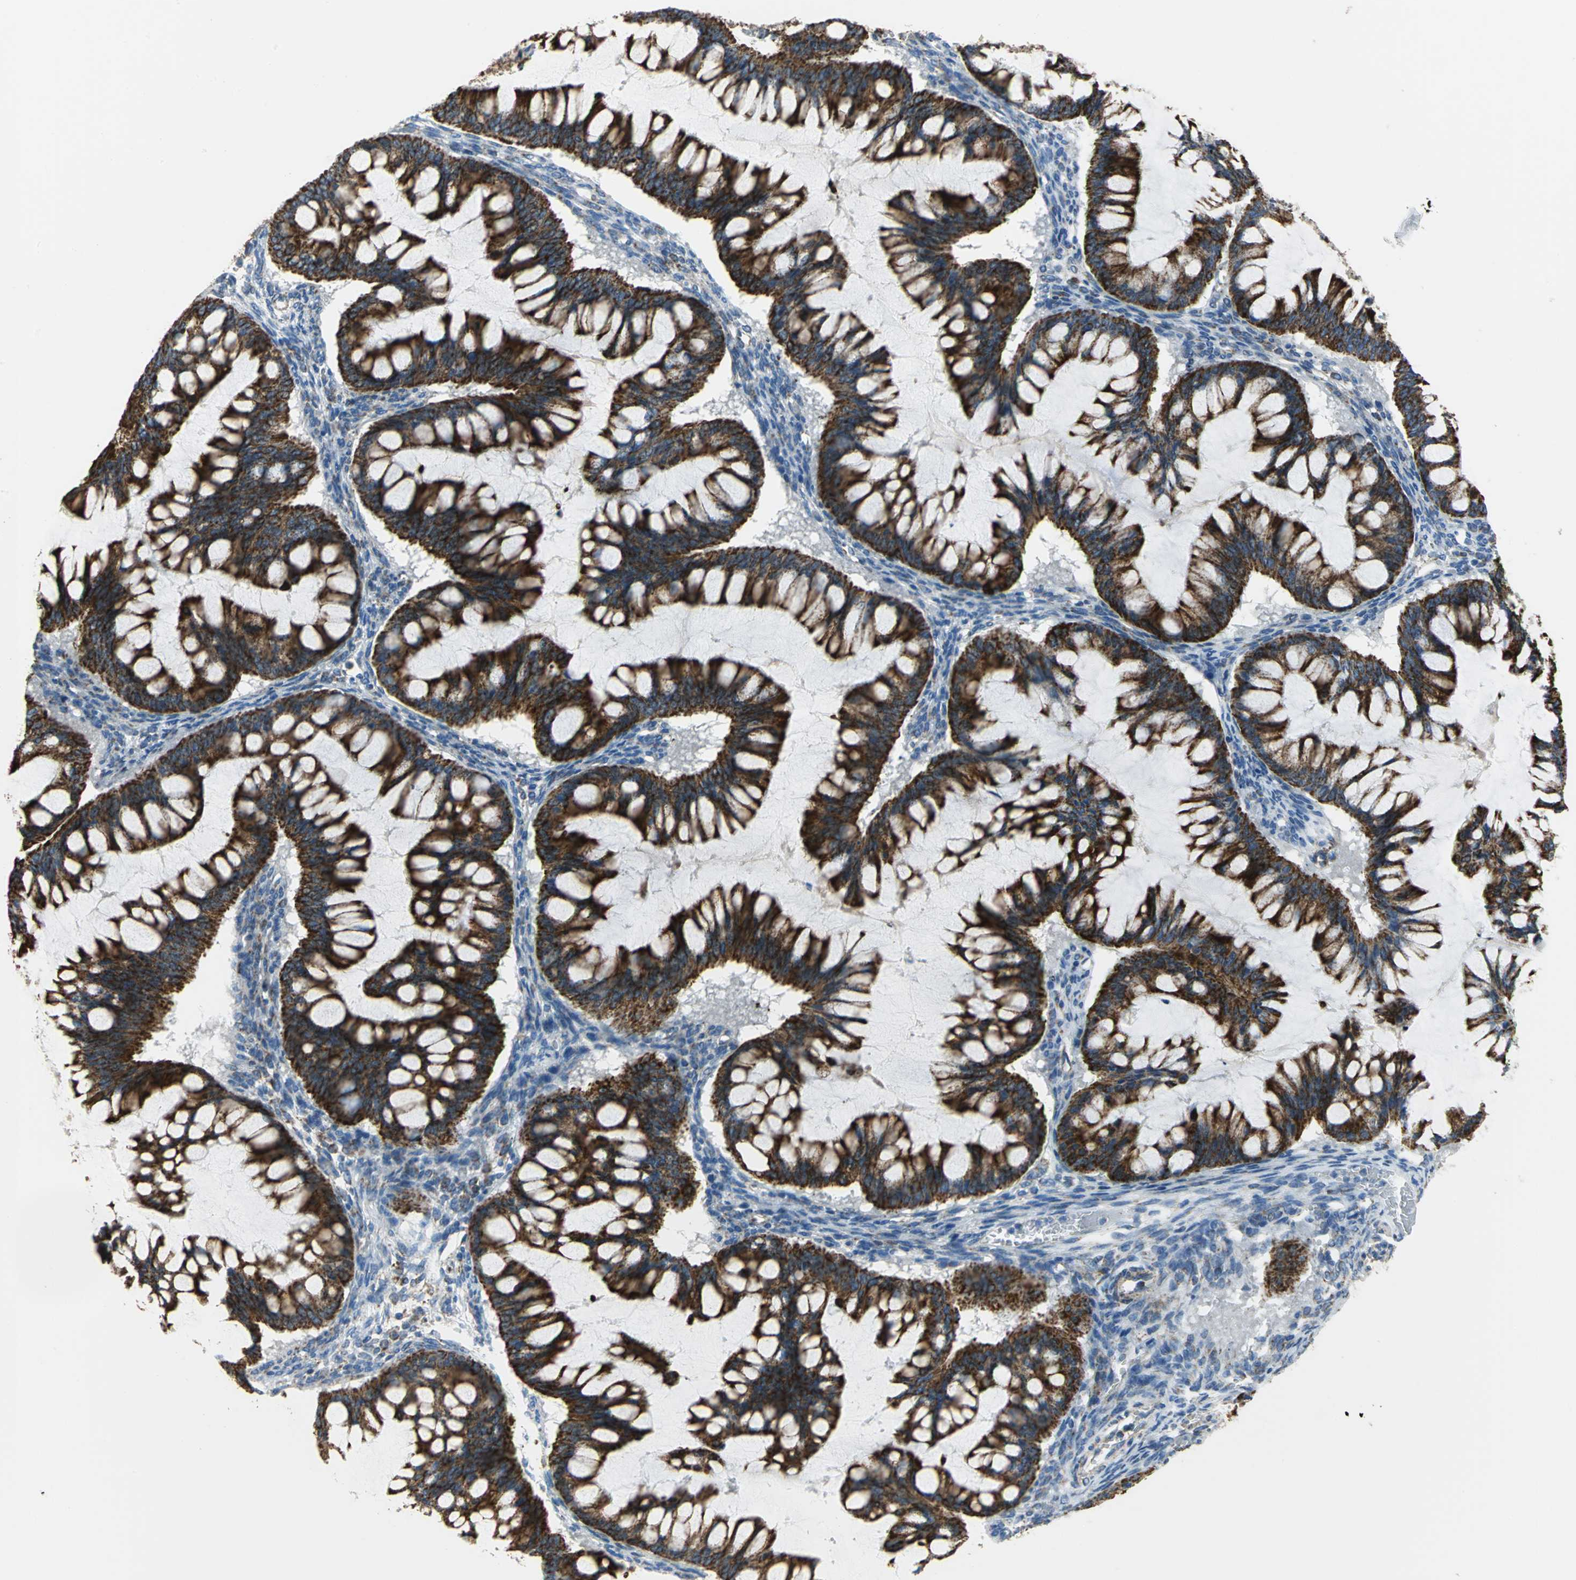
{"staining": {"intensity": "strong", "quantity": ">75%", "location": "cytoplasmic/membranous"}, "tissue": "ovarian cancer", "cell_type": "Tumor cells", "image_type": "cancer", "snomed": [{"axis": "morphology", "description": "Cystadenocarcinoma, mucinous, NOS"}, {"axis": "topography", "description": "Ovary"}], "caption": "This micrograph displays mucinous cystadenocarcinoma (ovarian) stained with immunohistochemistry (IHC) to label a protein in brown. The cytoplasmic/membranous of tumor cells show strong positivity for the protein. Nuclei are counter-stained blue.", "gene": "NTRK1", "patient": {"sex": "female", "age": 73}}